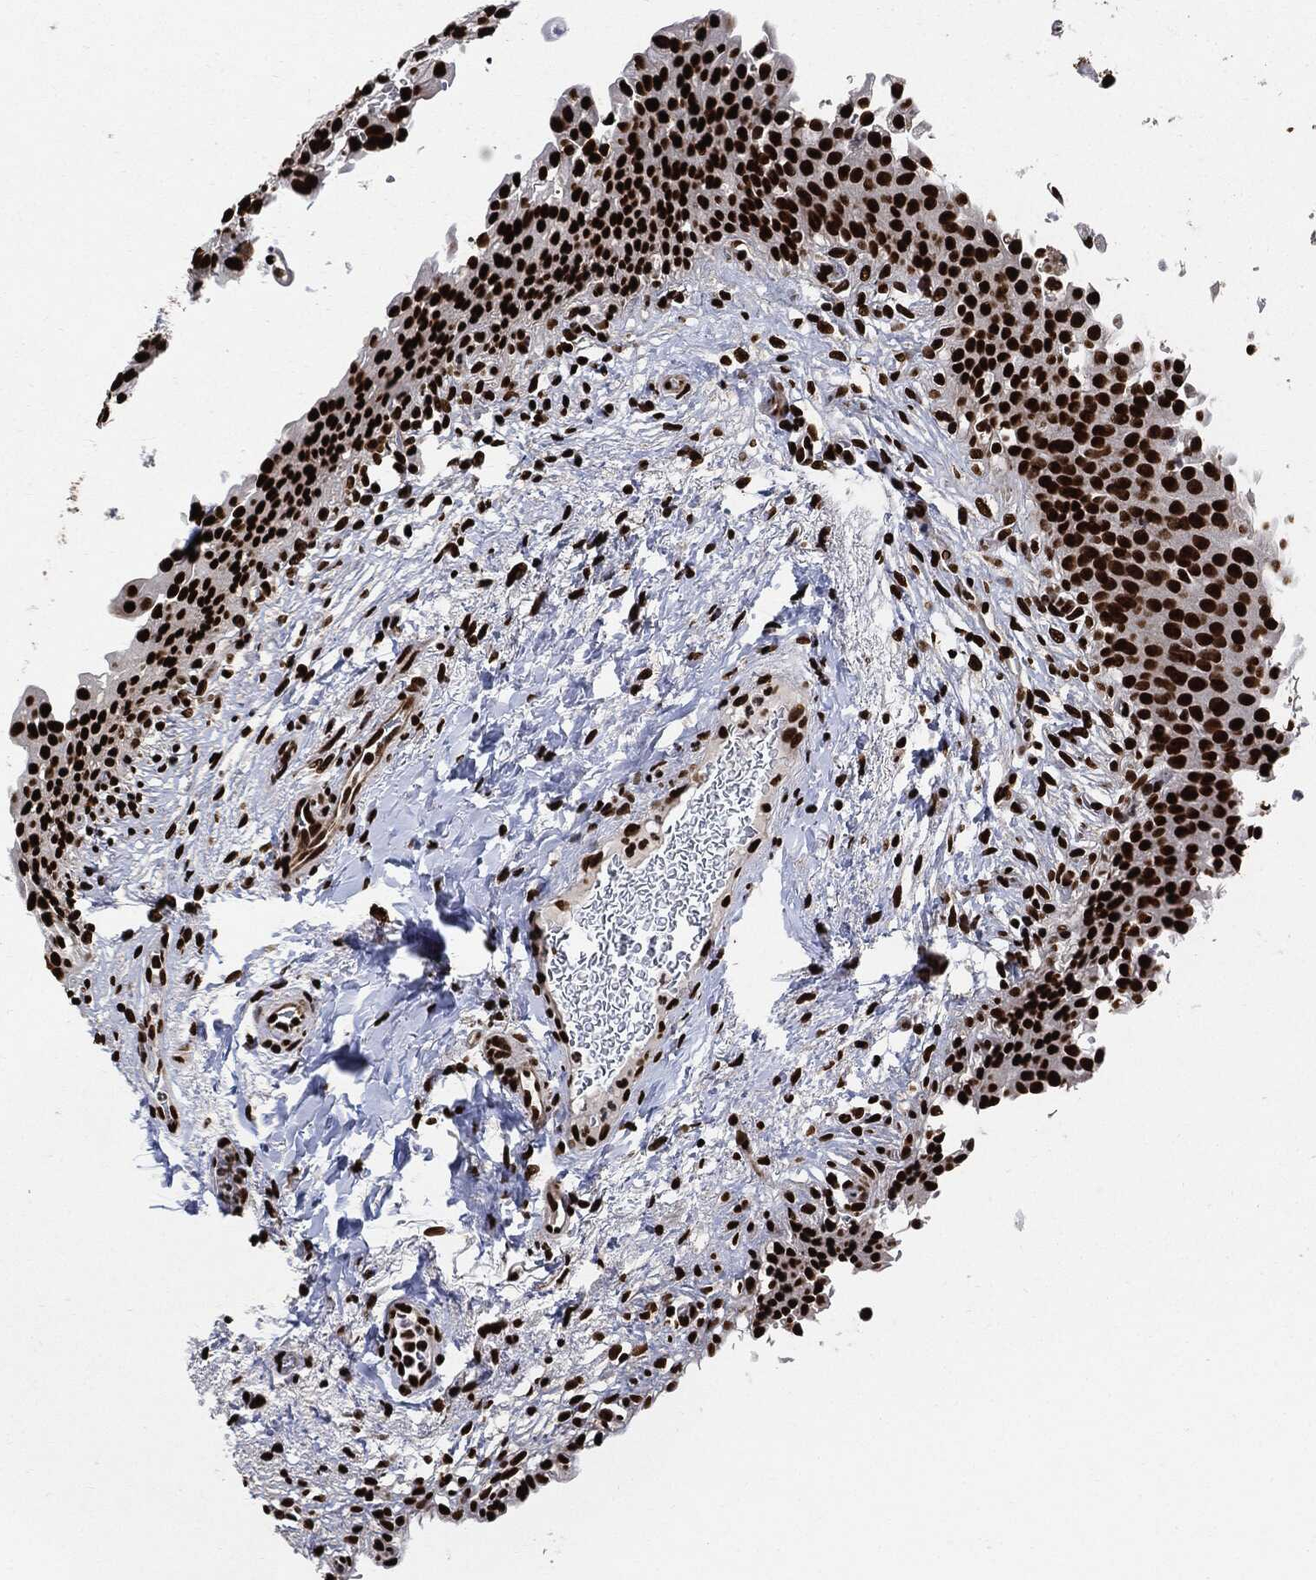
{"staining": {"intensity": "strong", "quantity": ">75%", "location": "nuclear"}, "tissue": "urinary bladder", "cell_type": "Urothelial cells", "image_type": "normal", "snomed": [{"axis": "morphology", "description": "Normal tissue, NOS"}, {"axis": "topography", "description": "Urinary bladder"}], "caption": "Protein expression analysis of unremarkable urinary bladder reveals strong nuclear positivity in about >75% of urothelial cells.", "gene": "RECQL", "patient": {"sex": "female", "age": 60}}